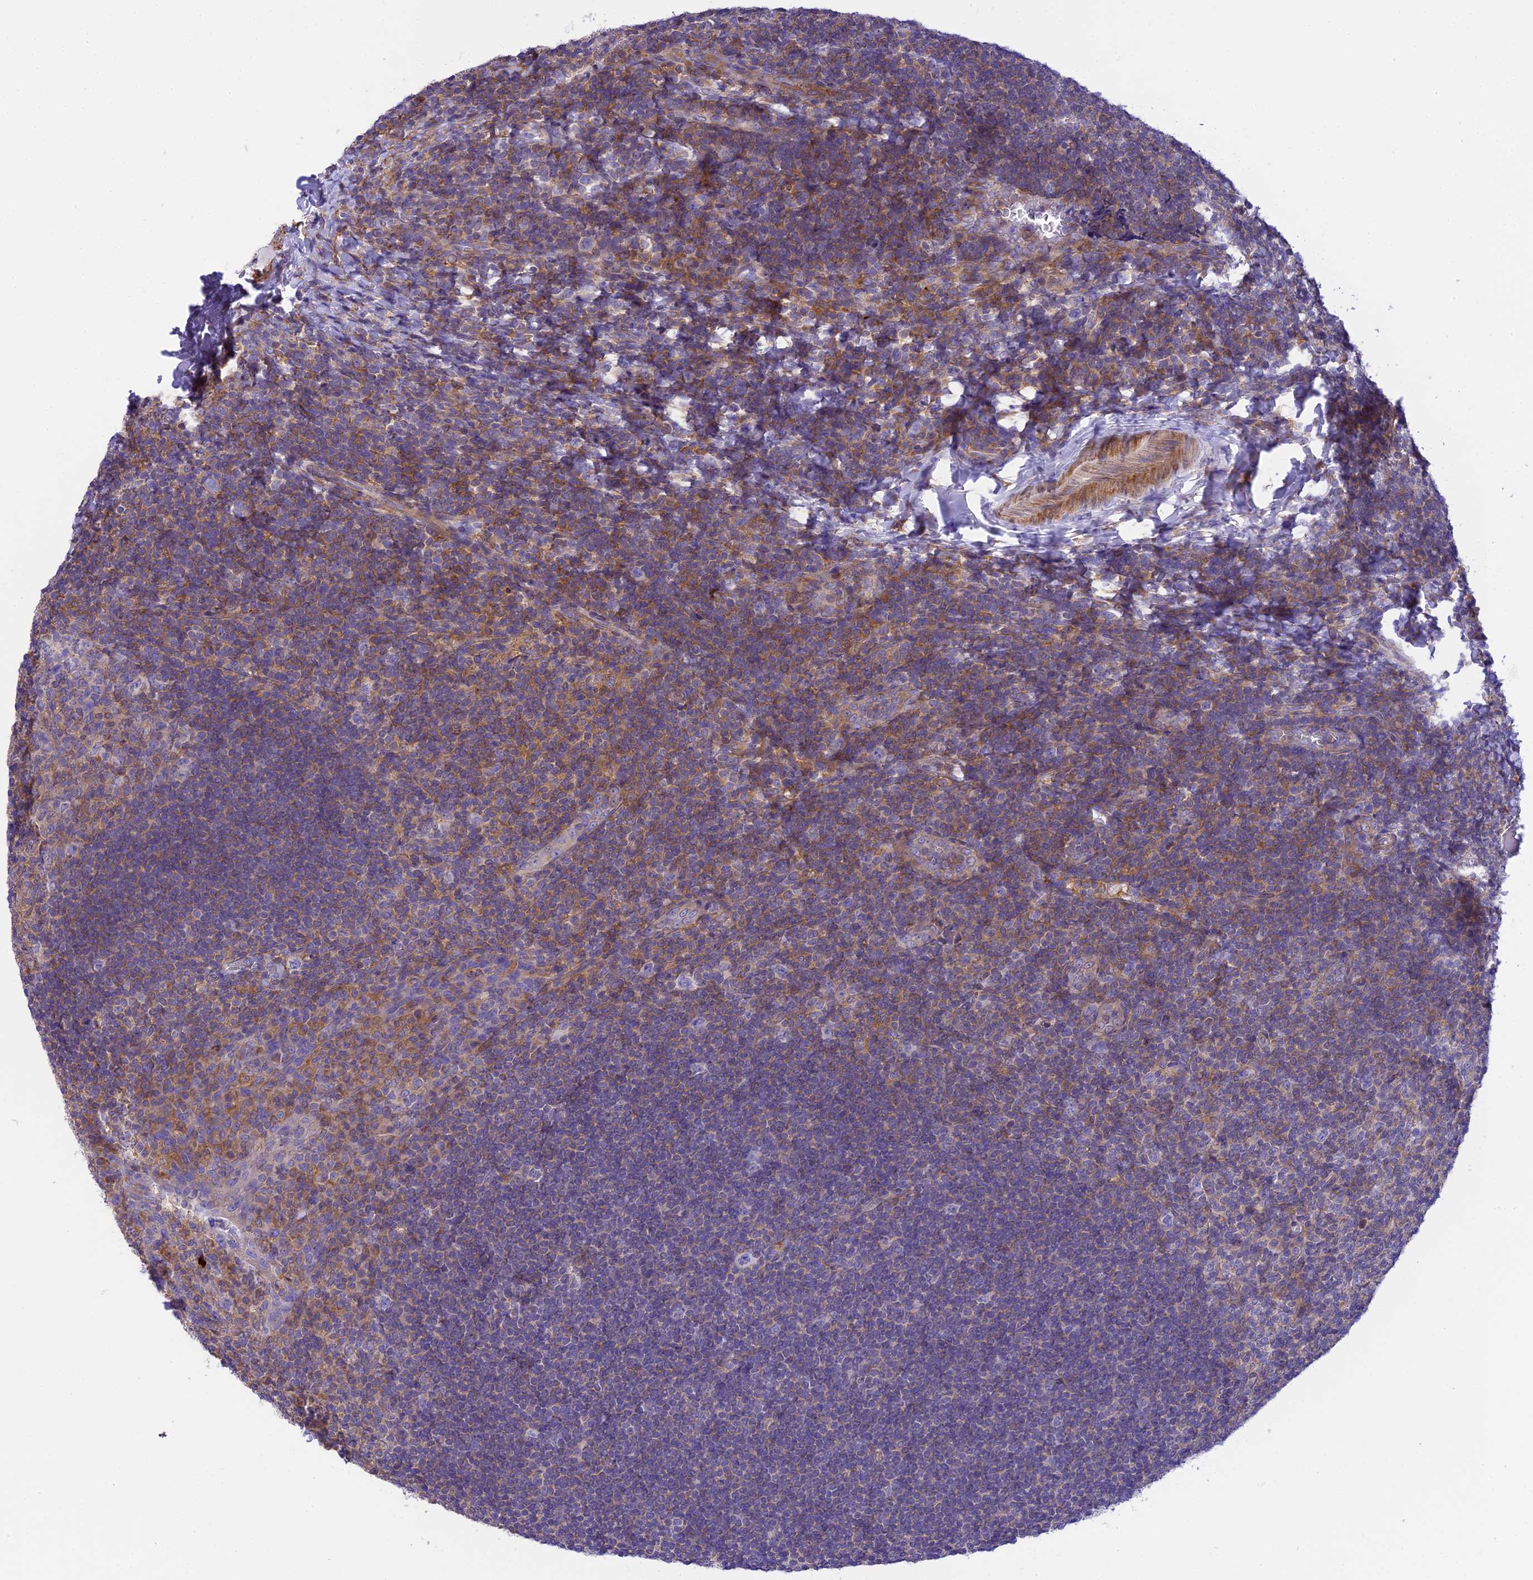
{"staining": {"intensity": "moderate", "quantity": "<25%", "location": "cytoplasmic/membranous"}, "tissue": "tonsil", "cell_type": "Germinal center cells", "image_type": "normal", "snomed": [{"axis": "morphology", "description": "Normal tissue, NOS"}, {"axis": "topography", "description": "Tonsil"}], "caption": "A low amount of moderate cytoplasmic/membranous expression is present in about <25% of germinal center cells in normal tonsil.", "gene": "CORO7", "patient": {"sex": "male", "age": 17}}